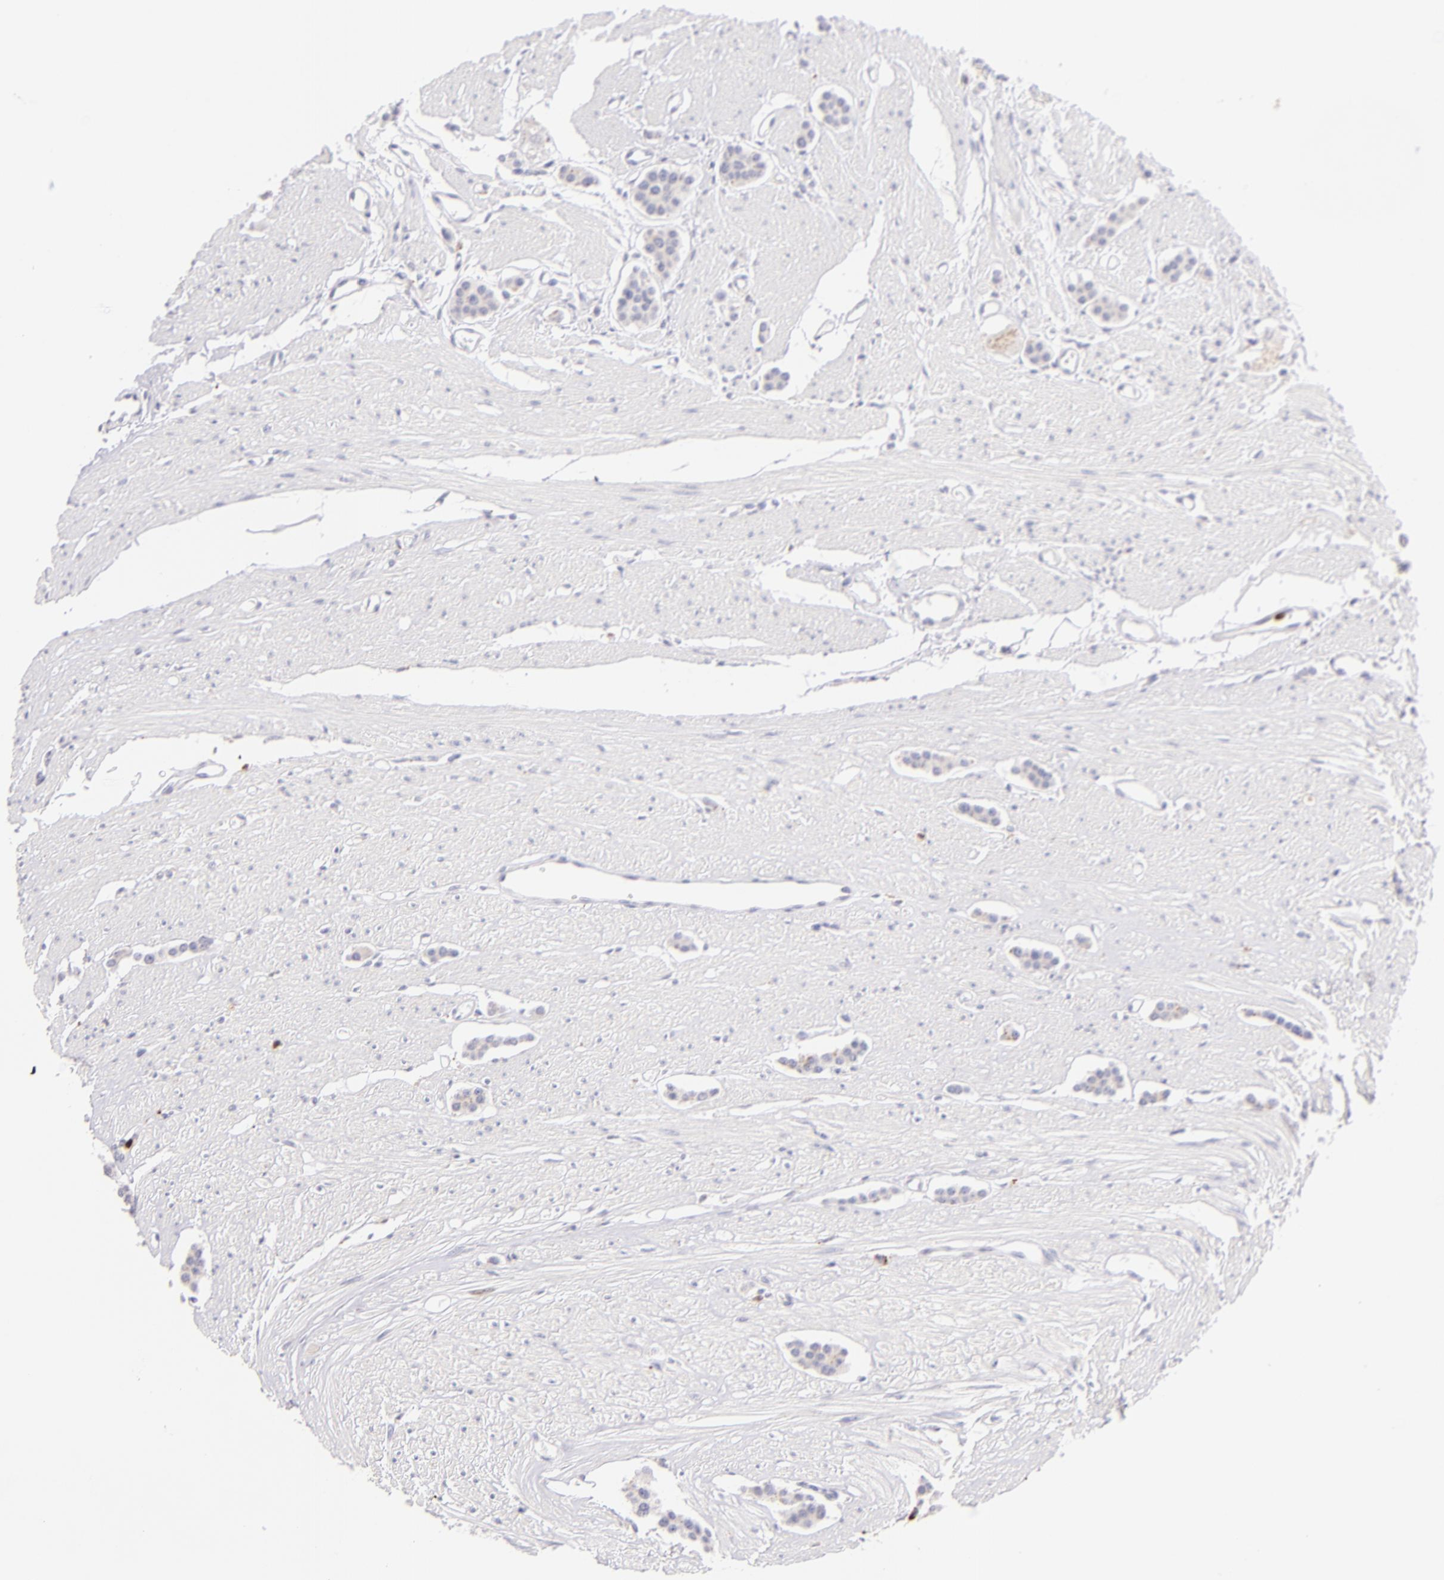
{"staining": {"intensity": "negative", "quantity": "none", "location": "none"}, "tissue": "carcinoid", "cell_type": "Tumor cells", "image_type": "cancer", "snomed": [{"axis": "morphology", "description": "Carcinoid, malignant, NOS"}, {"axis": "topography", "description": "Small intestine"}], "caption": "Tumor cells show no significant protein staining in carcinoid.", "gene": "ZAP70", "patient": {"sex": "male", "age": 60}}